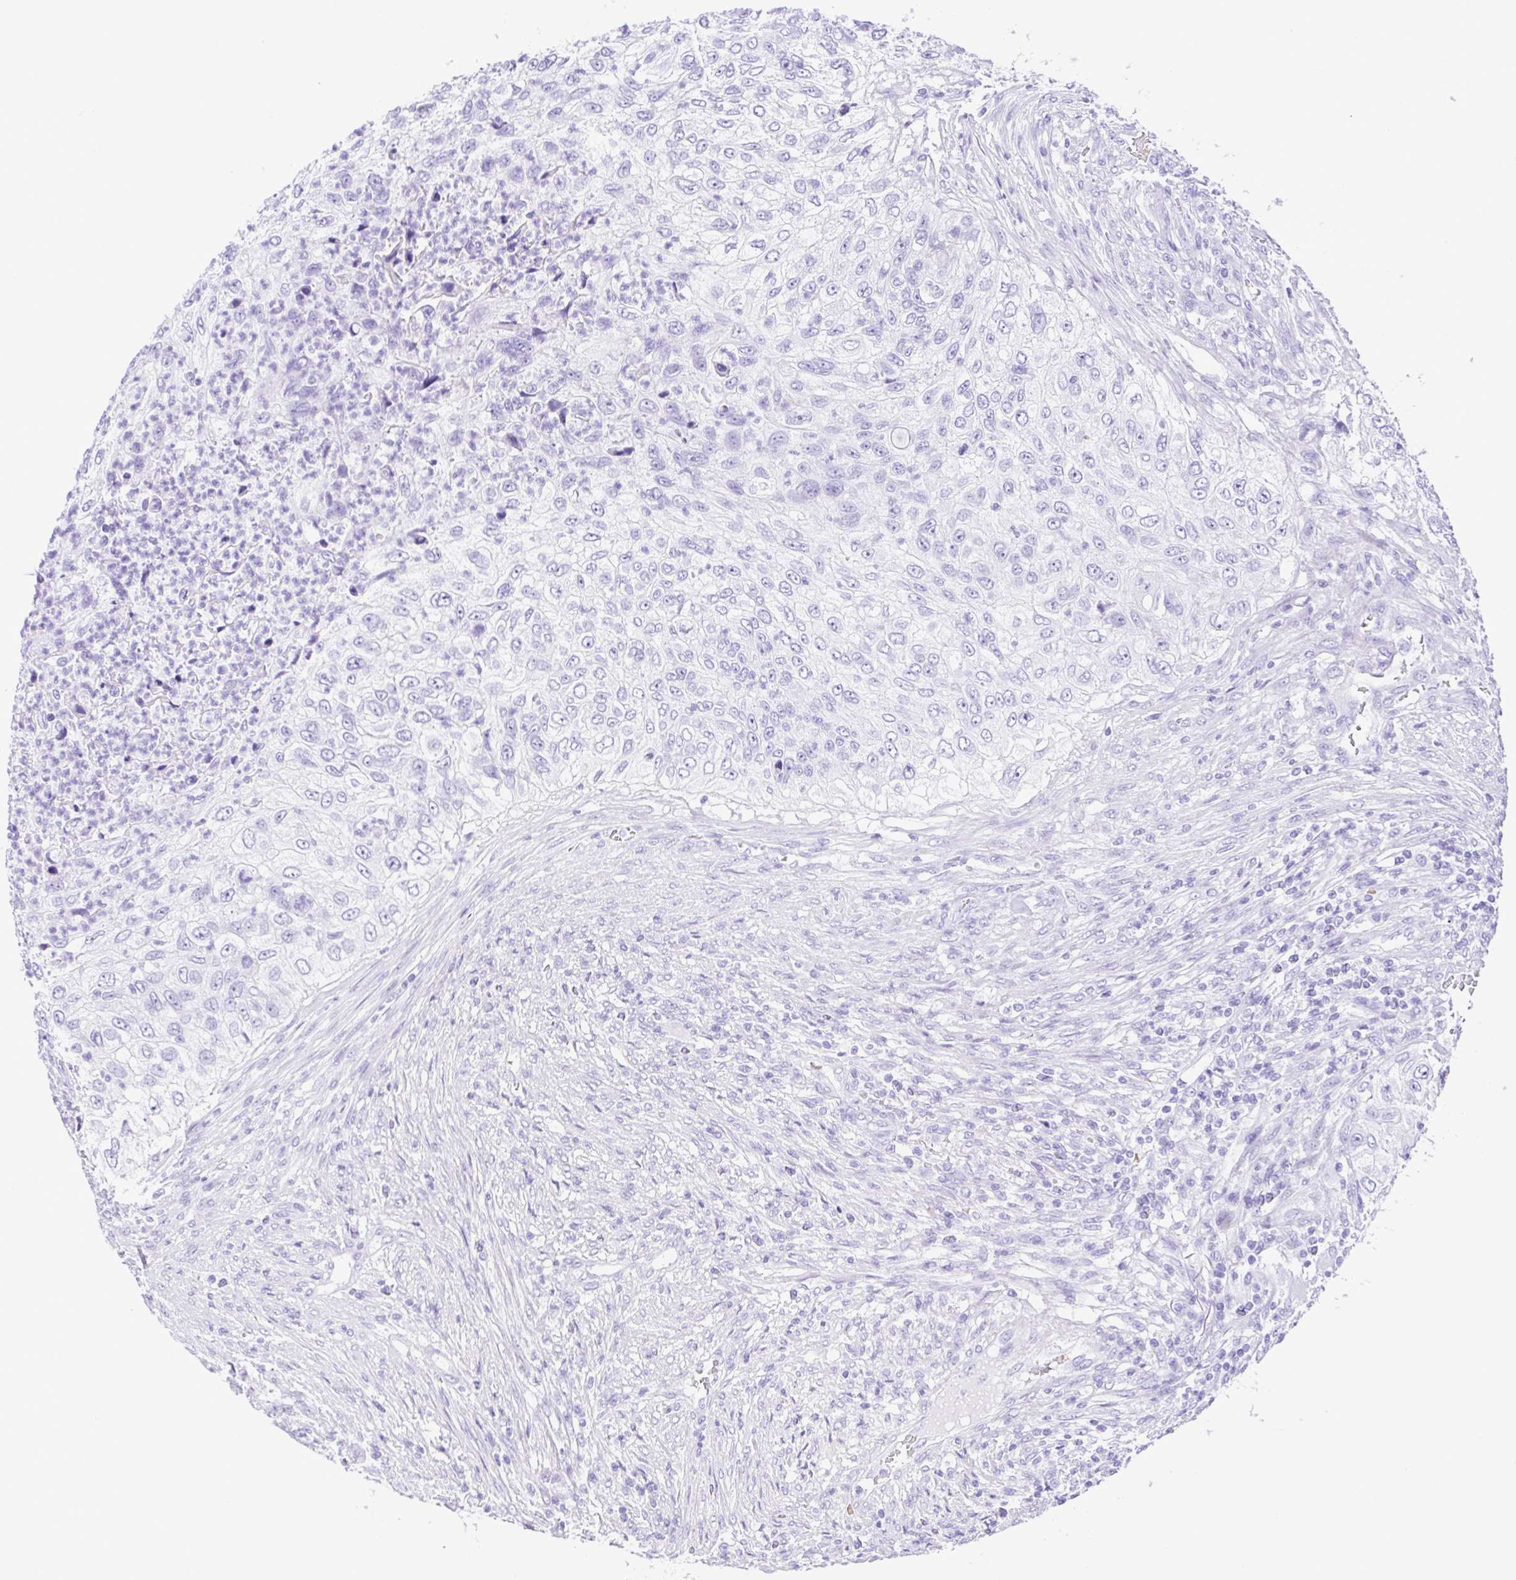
{"staining": {"intensity": "negative", "quantity": "none", "location": "none"}, "tissue": "urothelial cancer", "cell_type": "Tumor cells", "image_type": "cancer", "snomed": [{"axis": "morphology", "description": "Urothelial carcinoma, High grade"}, {"axis": "topography", "description": "Urinary bladder"}], "caption": "Human urothelial carcinoma (high-grade) stained for a protein using IHC displays no staining in tumor cells.", "gene": "SYT1", "patient": {"sex": "female", "age": 60}}